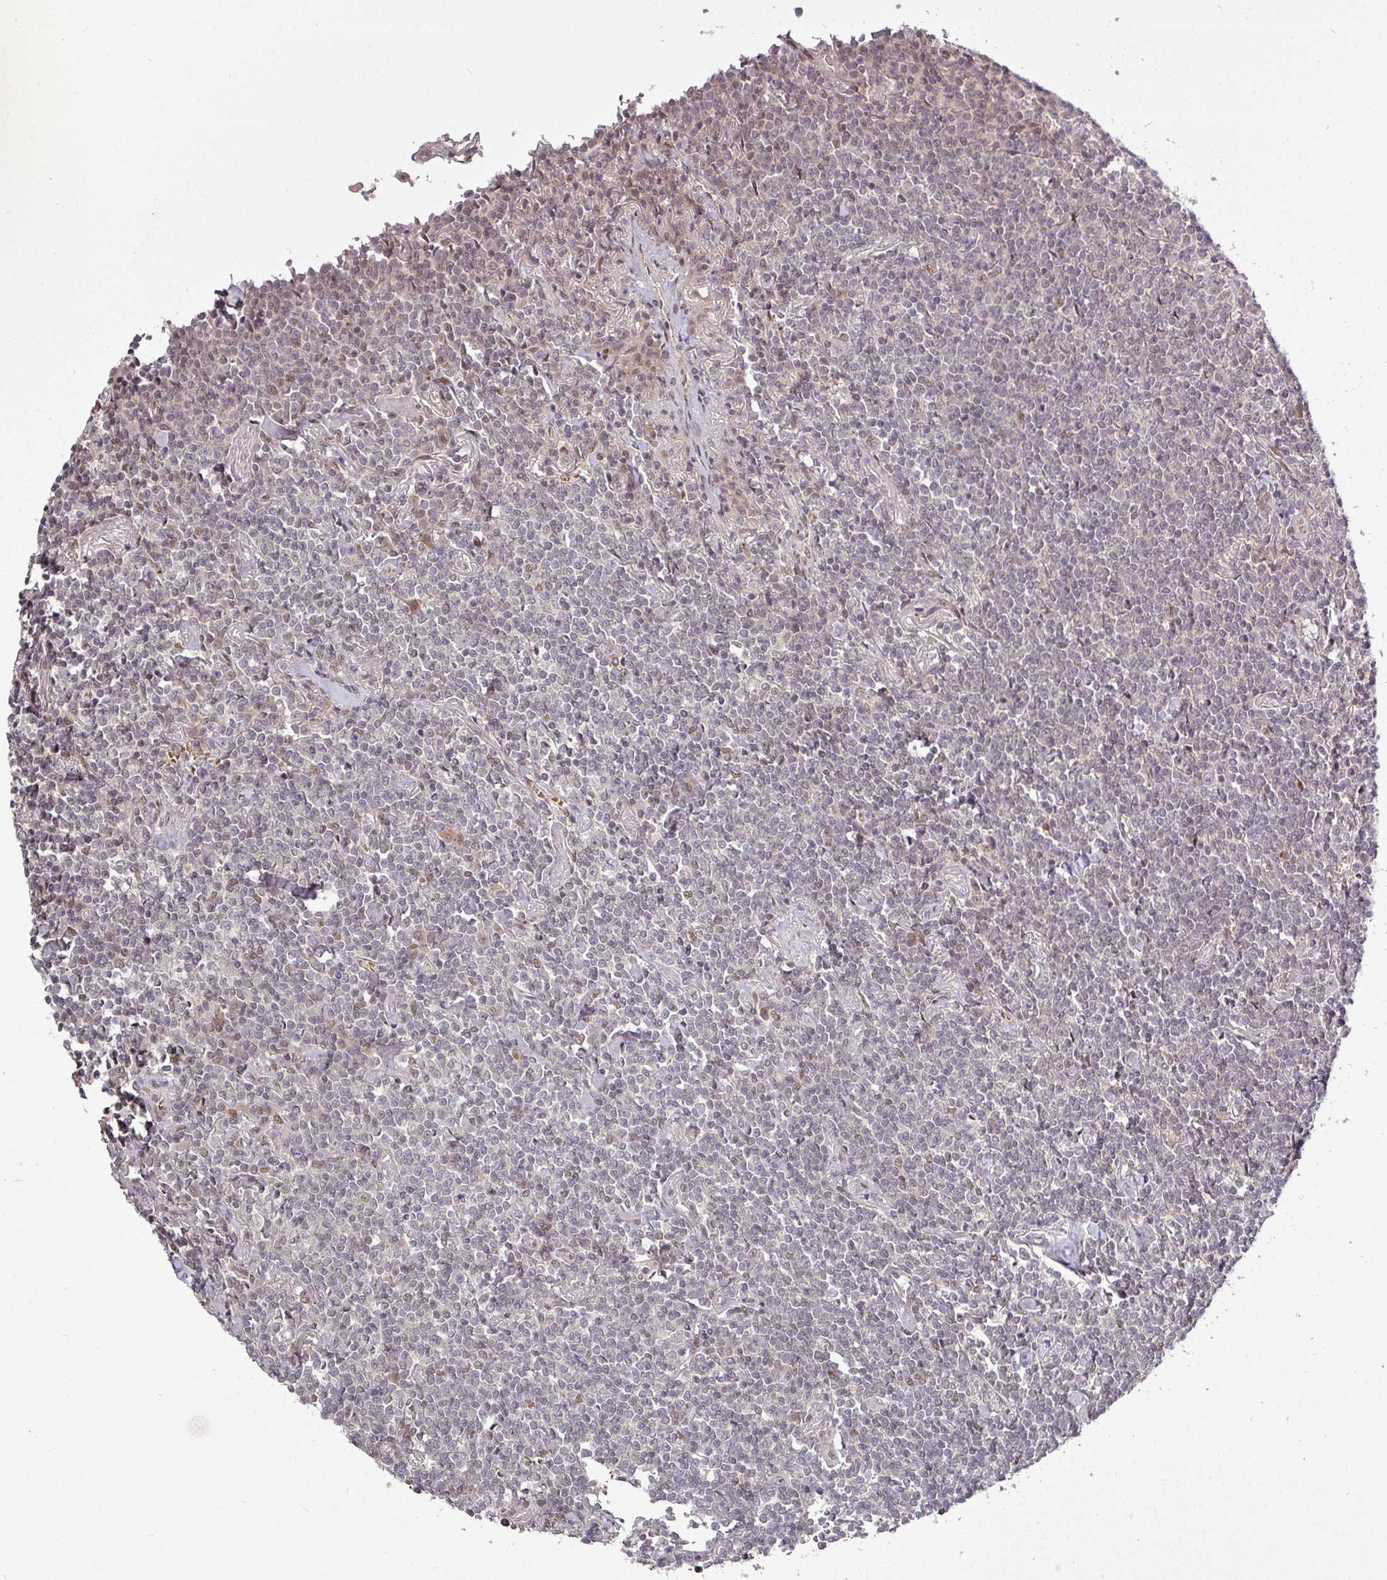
{"staining": {"intensity": "negative", "quantity": "none", "location": "none"}, "tissue": "lymphoma", "cell_type": "Tumor cells", "image_type": "cancer", "snomed": [{"axis": "morphology", "description": "Malignant lymphoma, non-Hodgkin's type, Low grade"}, {"axis": "topography", "description": "Lung"}], "caption": "The image shows no significant expression in tumor cells of lymphoma.", "gene": "CIC", "patient": {"sex": "female", "age": 71}}